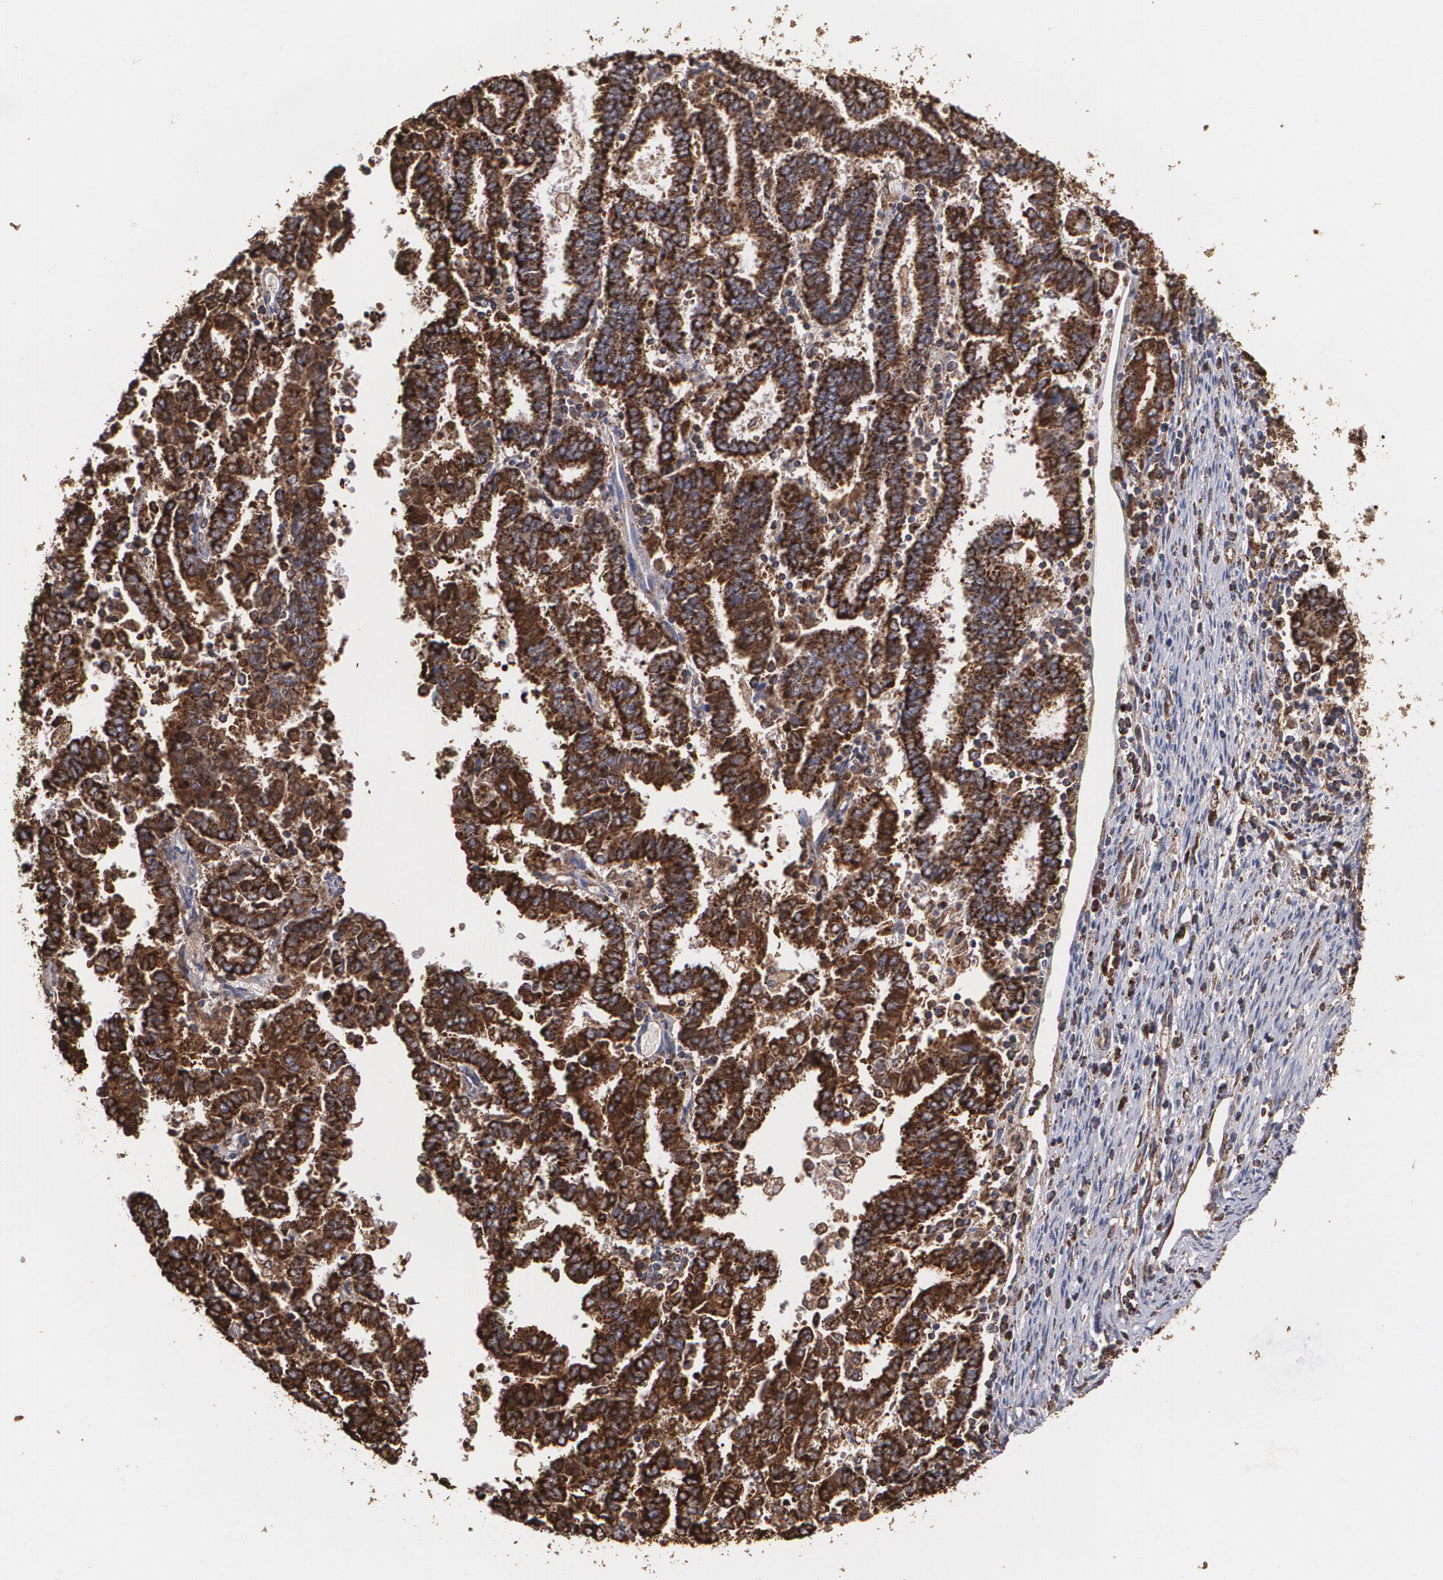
{"staining": {"intensity": "strong", "quantity": ">75%", "location": "cytoplasmic/membranous"}, "tissue": "endometrial cancer", "cell_type": "Tumor cells", "image_type": "cancer", "snomed": [{"axis": "morphology", "description": "Adenocarcinoma, NOS"}, {"axis": "topography", "description": "Uterus"}], "caption": "Tumor cells demonstrate strong cytoplasmic/membranous staining in approximately >75% of cells in endometrial cancer (adenocarcinoma). The staining is performed using DAB (3,3'-diaminobenzidine) brown chromogen to label protein expression. The nuclei are counter-stained blue using hematoxylin.", "gene": "HSPD1", "patient": {"sex": "female", "age": 83}}